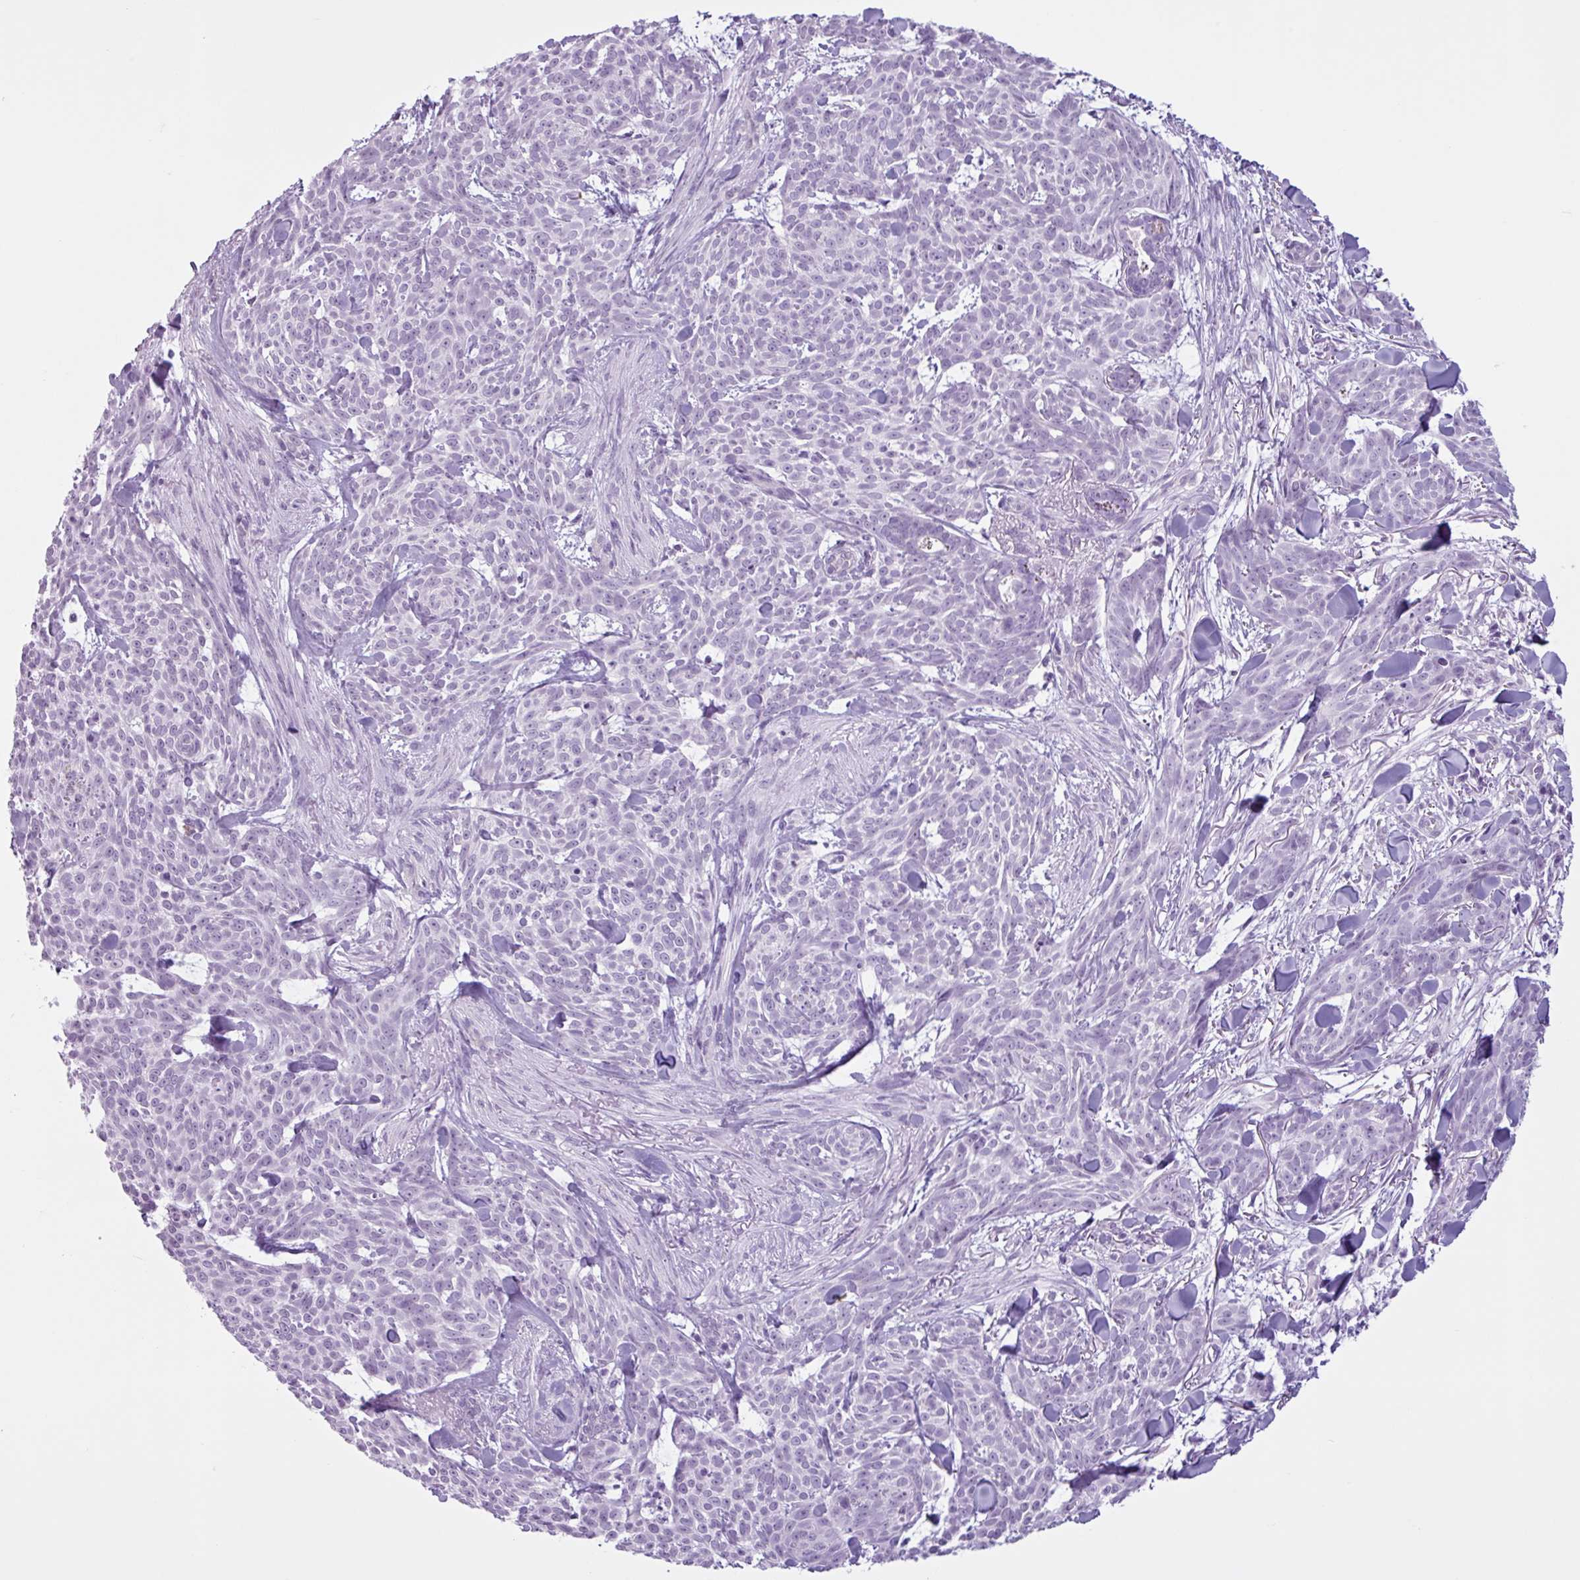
{"staining": {"intensity": "negative", "quantity": "none", "location": "none"}, "tissue": "skin cancer", "cell_type": "Tumor cells", "image_type": "cancer", "snomed": [{"axis": "morphology", "description": "Basal cell carcinoma"}, {"axis": "topography", "description": "Skin"}], "caption": "This is a photomicrograph of IHC staining of skin cancer (basal cell carcinoma), which shows no positivity in tumor cells.", "gene": "TMEM178A", "patient": {"sex": "female", "age": 93}}